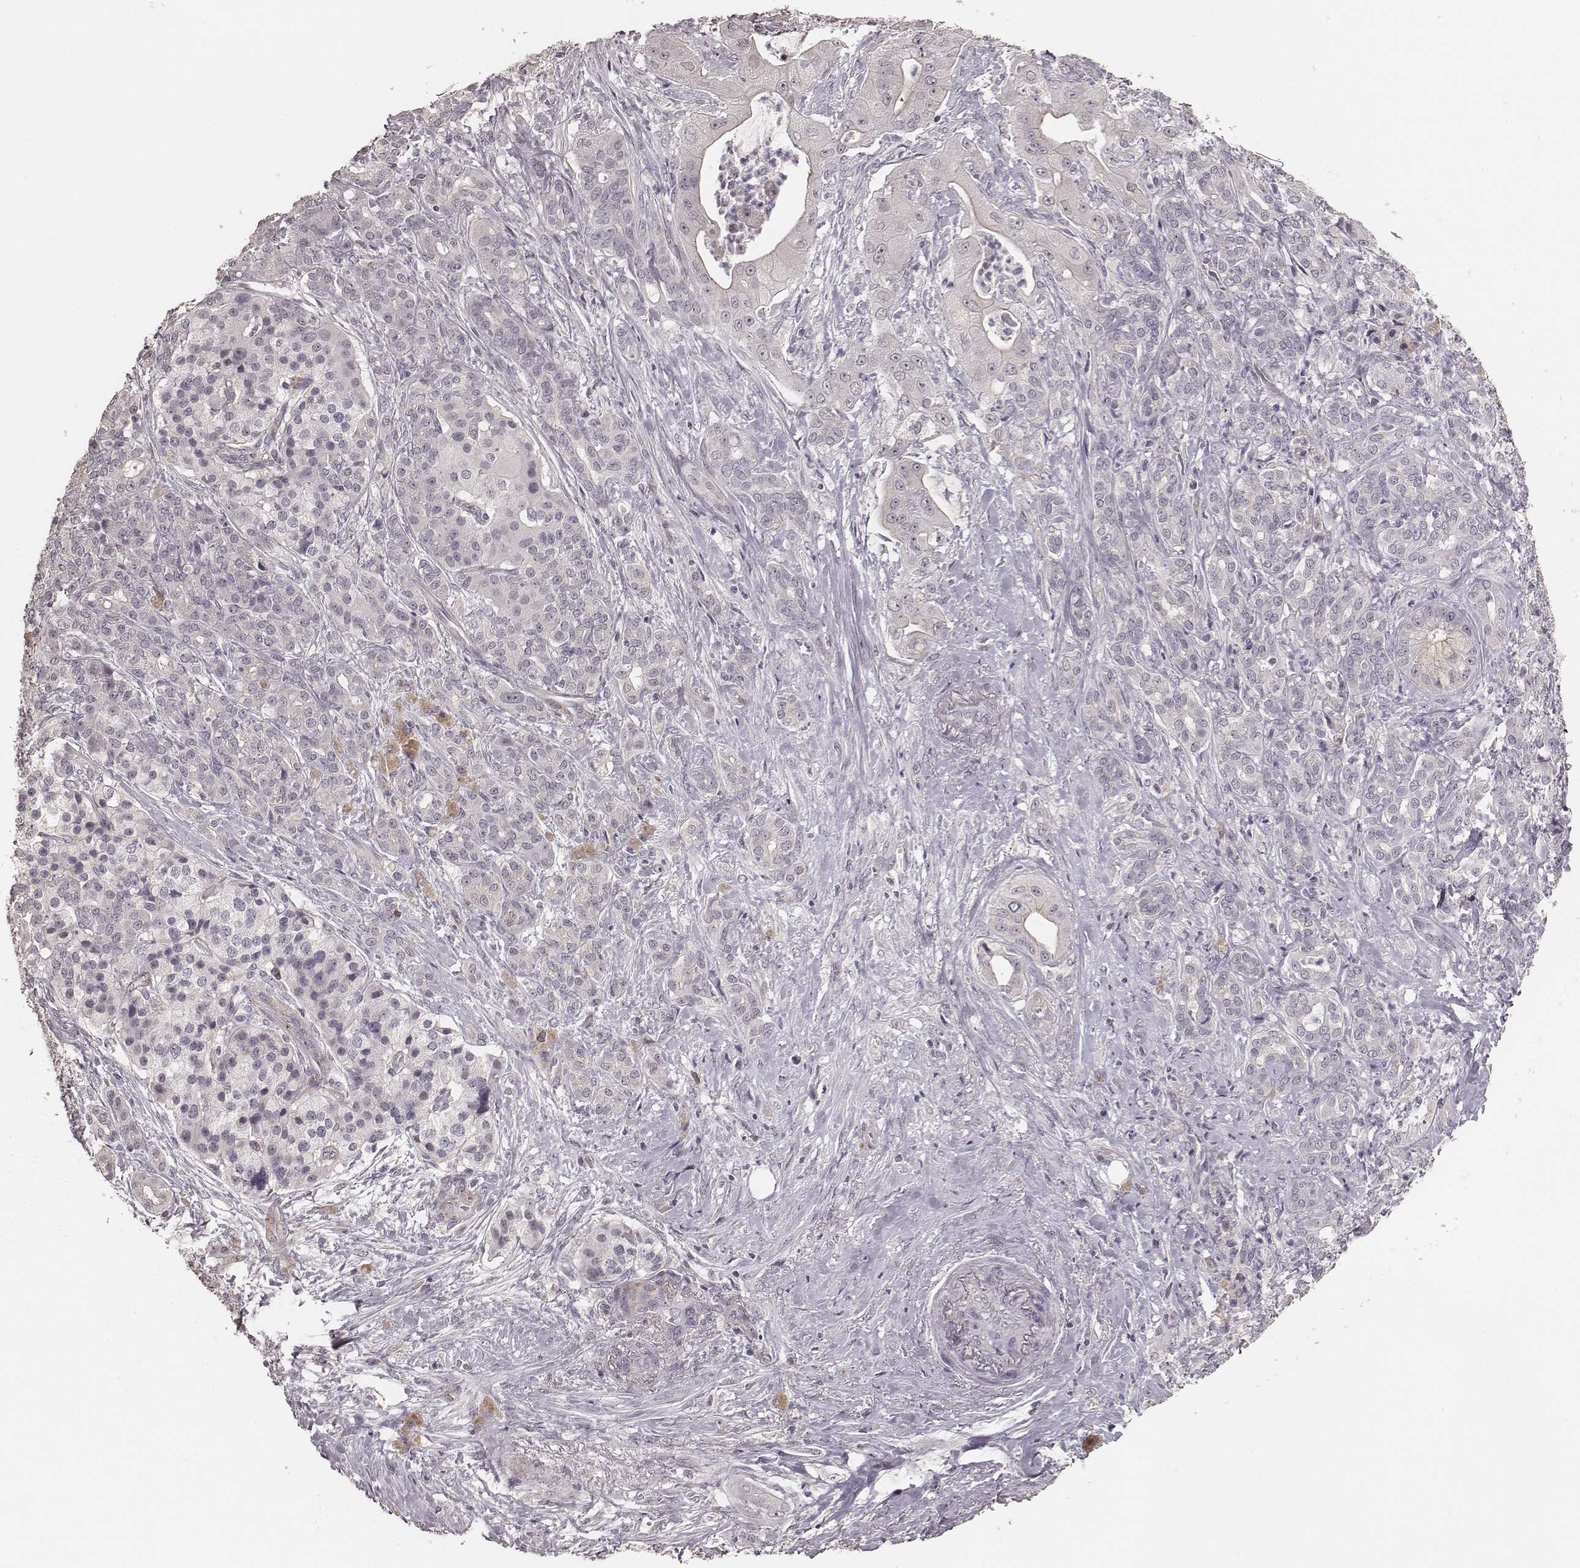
{"staining": {"intensity": "negative", "quantity": "none", "location": "none"}, "tissue": "pancreatic cancer", "cell_type": "Tumor cells", "image_type": "cancer", "snomed": [{"axis": "morphology", "description": "Normal tissue, NOS"}, {"axis": "morphology", "description": "Inflammation, NOS"}, {"axis": "morphology", "description": "Adenocarcinoma, NOS"}, {"axis": "topography", "description": "Pancreas"}], "caption": "Immunohistochemical staining of pancreatic adenocarcinoma exhibits no significant positivity in tumor cells. The staining is performed using DAB brown chromogen with nuclei counter-stained in using hematoxylin.", "gene": "LY6K", "patient": {"sex": "male", "age": 57}}